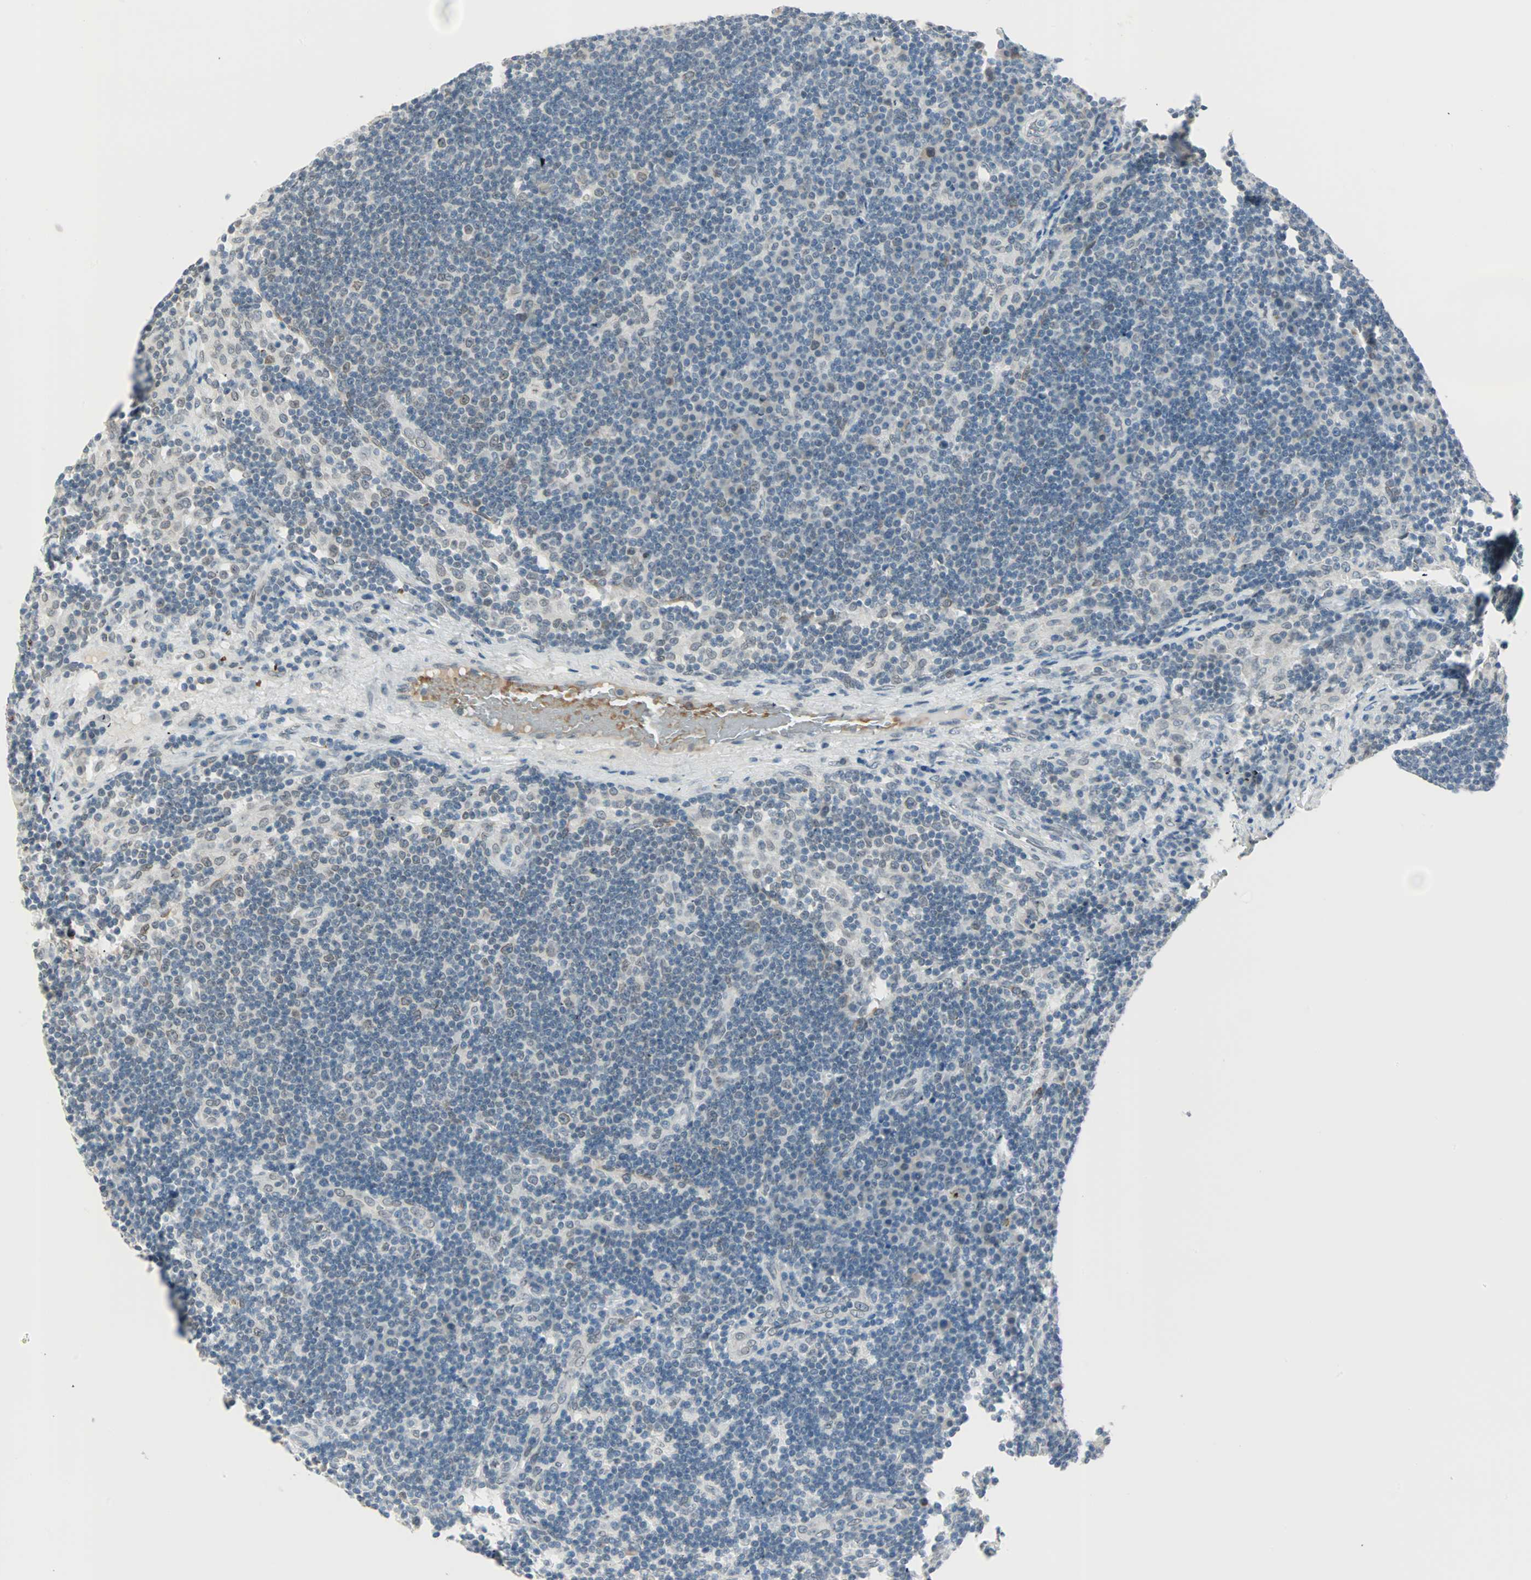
{"staining": {"intensity": "weak", "quantity": "<25%", "location": "cytoplasmic/membranous,nuclear"}, "tissue": "lymph node", "cell_type": "Germinal center cells", "image_type": "normal", "snomed": [{"axis": "morphology", "description": "Normal tissue, NOS"}, {"axis": "morphology", "description": "Squamous cell carcinoma, metastatic, NOS"}, {"axis": "topography", "description": "Lymph node"}], "caption": "Unremarkable lymph node was stained to show a protein in brown. There is no significant staining in germinal center cells. (Brightfield microscopy of DAB (3,3'-diaminobenzidine) immunohistochemistry (IHC) at high magnification).", "gene": "BCAN", "patient": {"sex": "female", "age": 53}}